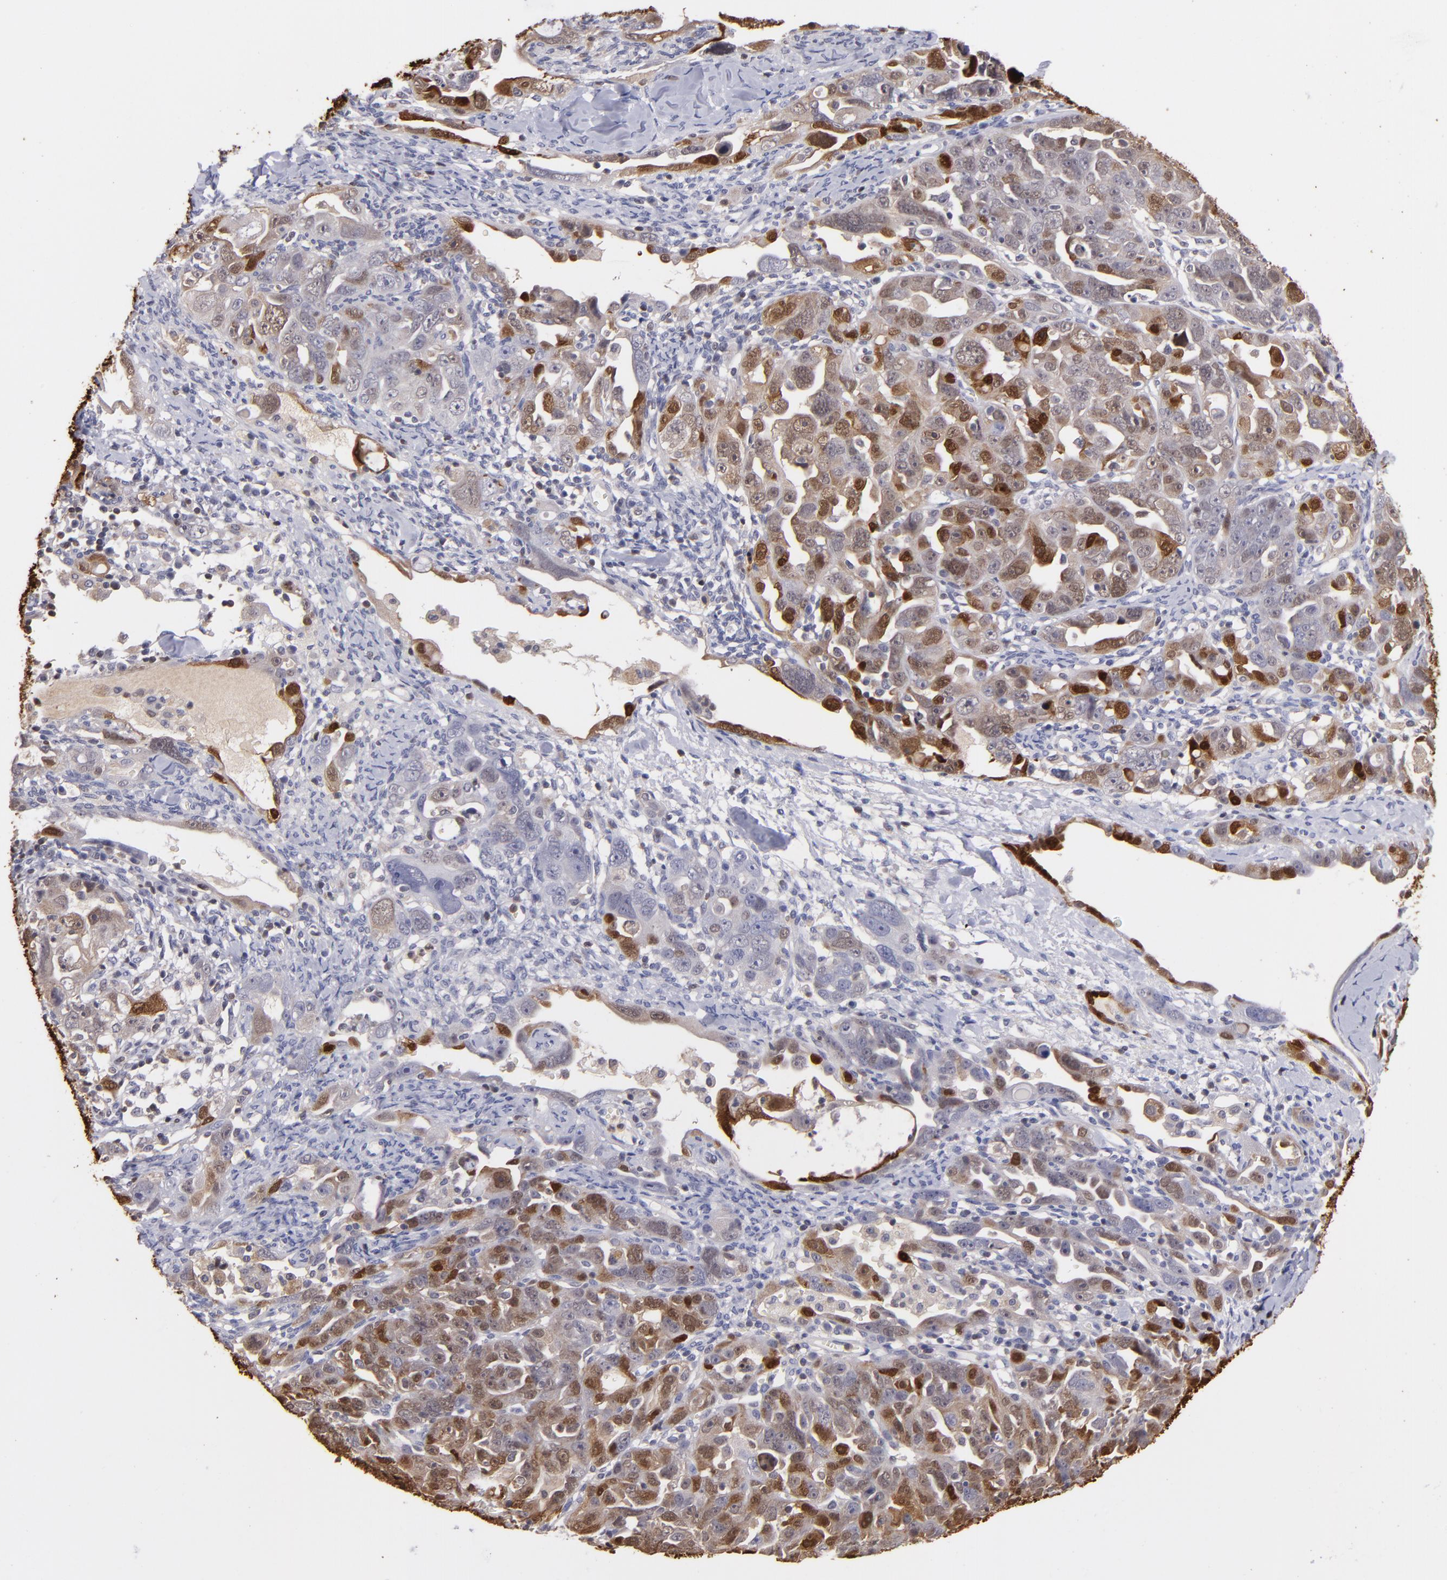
{"staining": {"intensity": "moderate", "quantity": "25%-75%", "location": "cytoplasmic/membranous,nuclear"}, "tissue": "ovarian cancer", "cell_type": "Tumor cells", "image_type": "cancer", "snomed": [{"axis": "morphology", "description": "Cystadenocarcinoma, serous, NOS"}, {"axis": "topography", "description": "Ovary"}], "caption": "Protein expression analysis of human ovarian cancer reveals moderate cytoplasmic/membranous and nuclear positivity in approximately 25%-75% of tumor cells. The protein is shown in brown color, while the nuclei are stained blue.", "gene": "S100A2", "patient": {"sex": "female", "age": 66}}